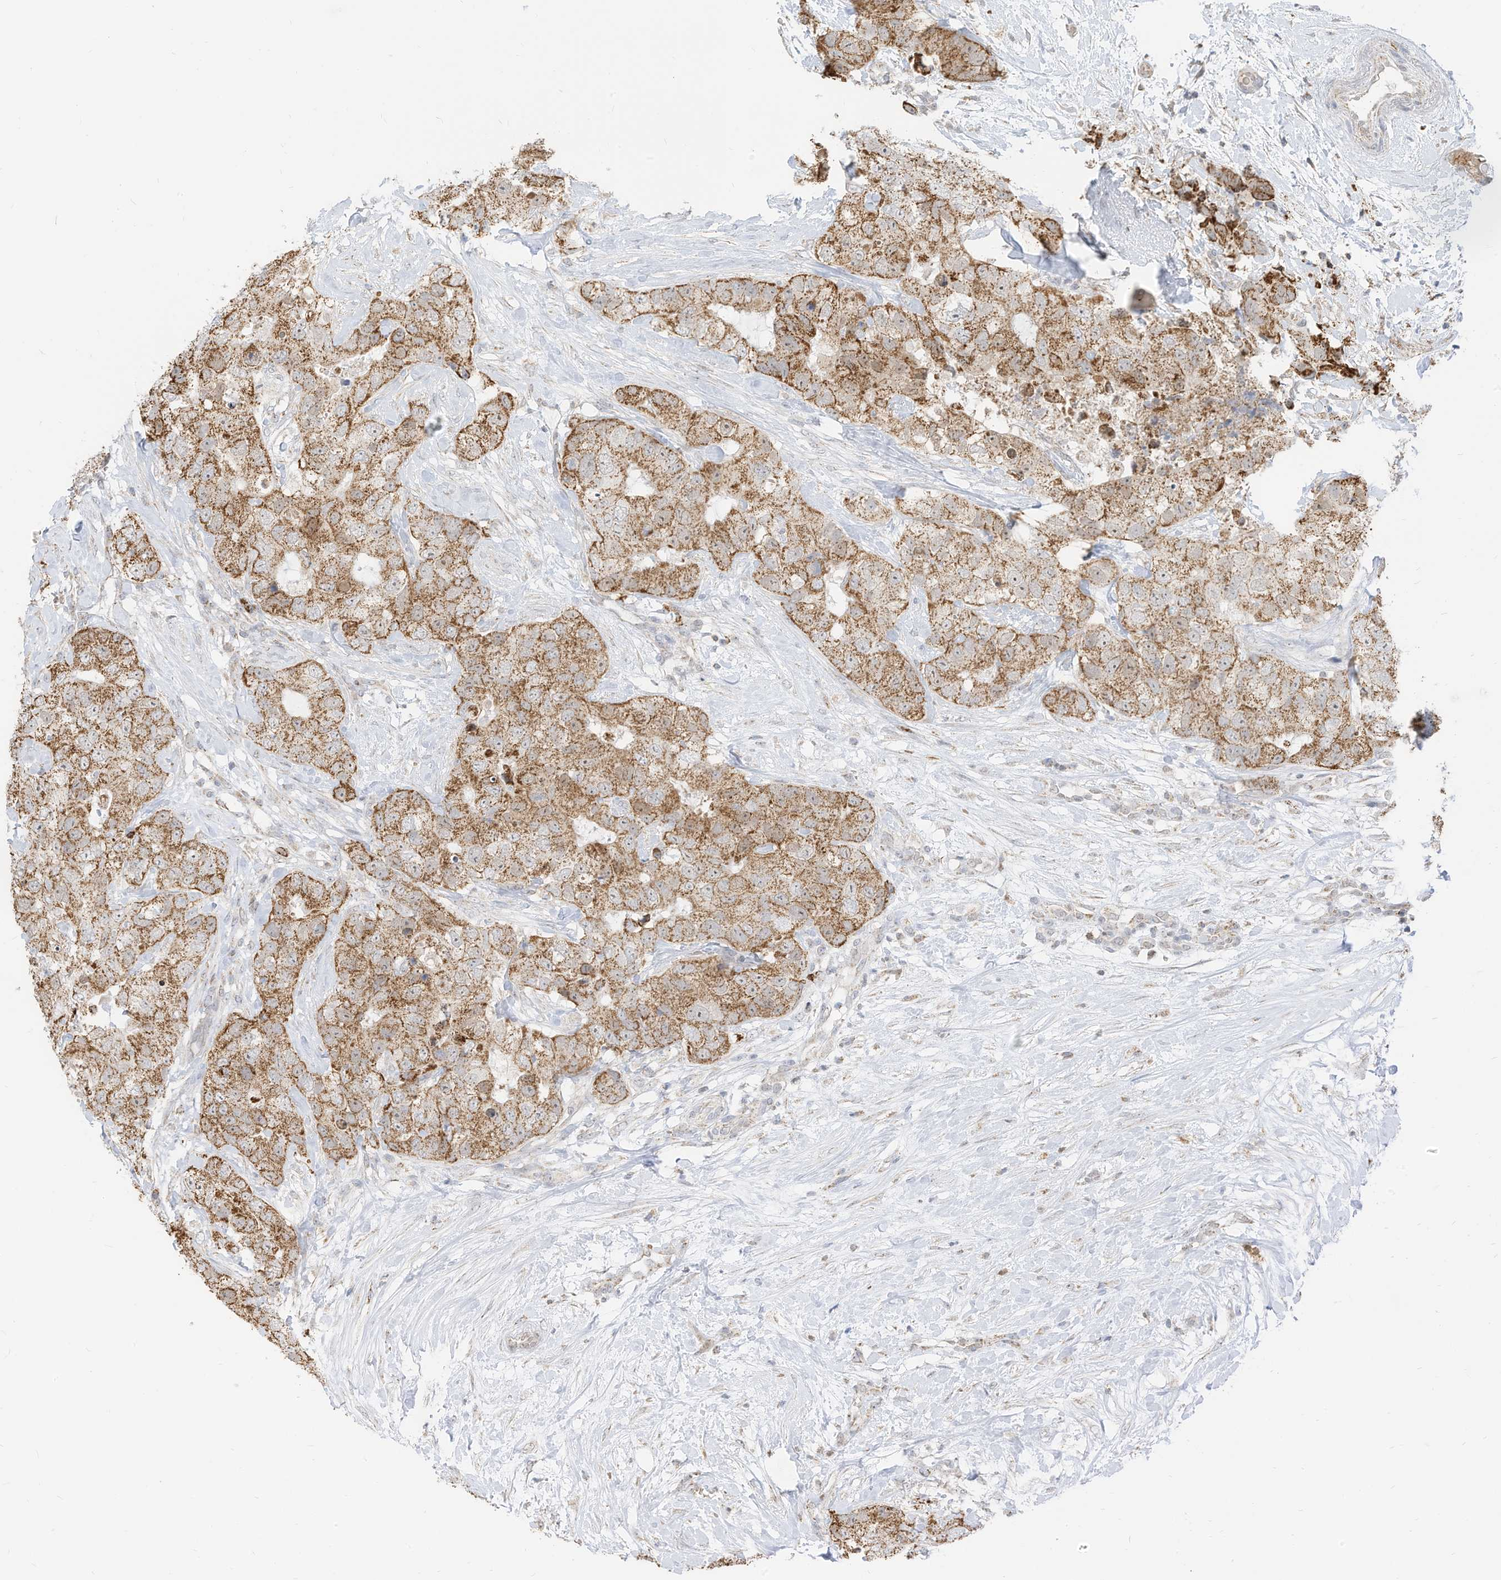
{"staining": {"intensity": "moderate", "quantity": ">75%", "location": "cytoplasmic/membranous"}, "tissue": "breast cancer", "cell_type": "Tumor cells", "image_type": "cancer", "snomed": [{"axis": "morphology", "description": "Duct carcinoma"}, {"axis": "topography", "description": "Breast"}], "caption": "Breast intraductal carcinoma stained with DAB (3,3'-diaminobenzidine) immunohistochemistry reveals medium levels of moderate cytoplasmic/membranous positivity in about >75% of tumor cells.", "gene": "MTUS2", "patient": {"sex": "female", "age": 62}}